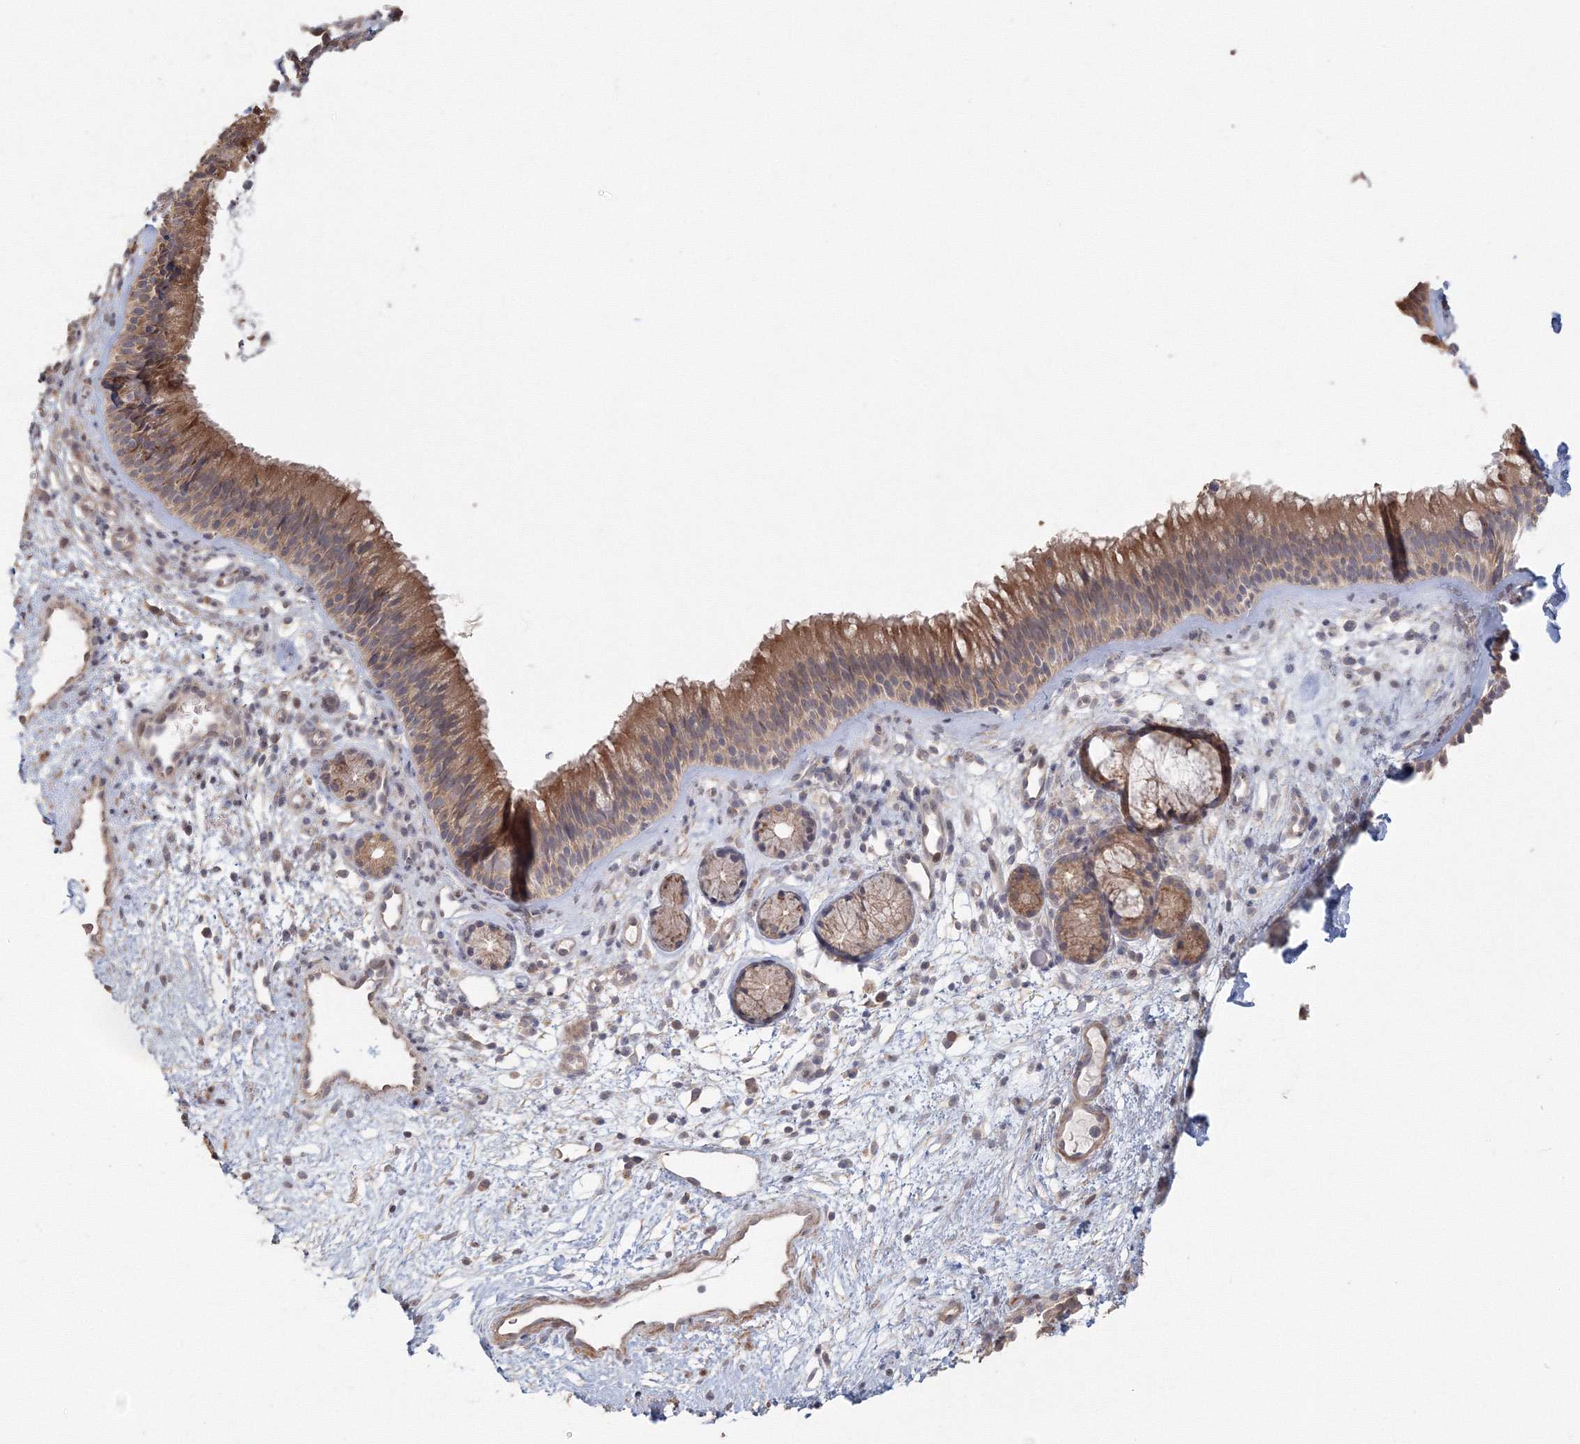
{"staining": {"intensity": "moderate", "quantity": "25%-75%", "location": "cytoplasmic/membranous"}, "tissue": "nasopharynx", "cell_type": "Respiratory epithelial cells", "image_type": "normal", "snomed": [{"axis": "morphology", "description": "Normal tissue, NOS"}, {"axis": "morphology", "description": "Inflammation, NOS"}, {"axis": "morphology", "description": "Malignant melanoma, Metastatic site"}, {"axis": "topography", "description": "Nasopharynx"}], "caption": "Nasopharynx stained with DAB (3,3'-diaminobenzidine) IHC reveals medium levels of moderate cytoplasmic/membranous positivity in about 25%-75% of respiratory epithelial cells.", "gene": "TACC2", "patient": {"sex": "male", "age": 70}}